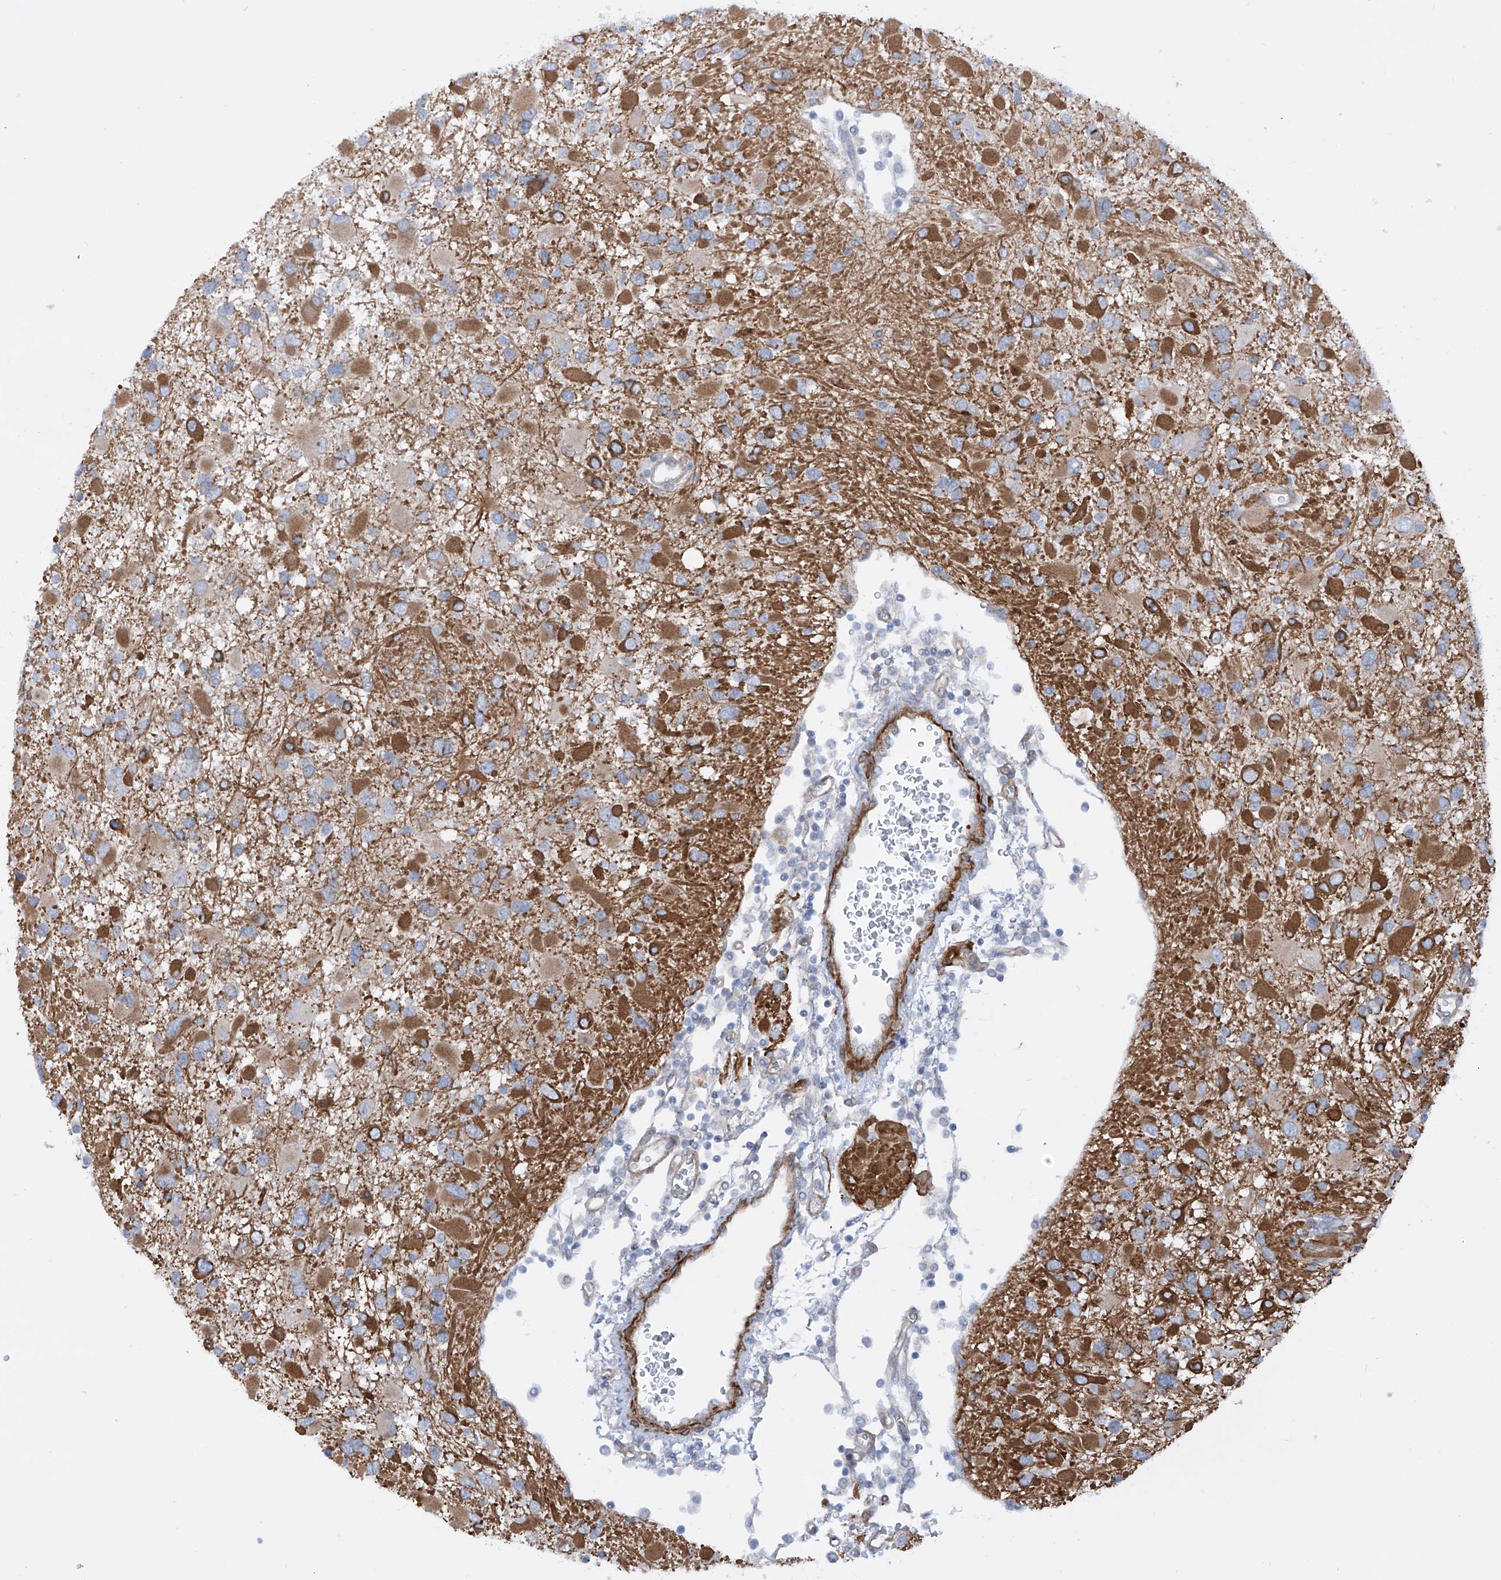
{"staining": {"intensity": "strong", "quantity": "<25%", "location": "cytoplasmic/membranous"}, "tissue": "glioma", "cell_type": "Tumor cells", "image_type": "cancer", "snomed": [{"axis": "morphology", "description": "Glioma, malignant, High grade"}, {"axis": "topography", "description": "Brain"}], "caption": "The image displays immunohistochemical staining of malignant glioma (high-grade). There is strong cytoplasmic/membranous expression is seen in approximately <25% of tumor cells. Ihc stains the protein of interest in brown and the nuclei are stained blue.", "gene": "ZNF490", "patient": {"sex": "male", "age": 53}}